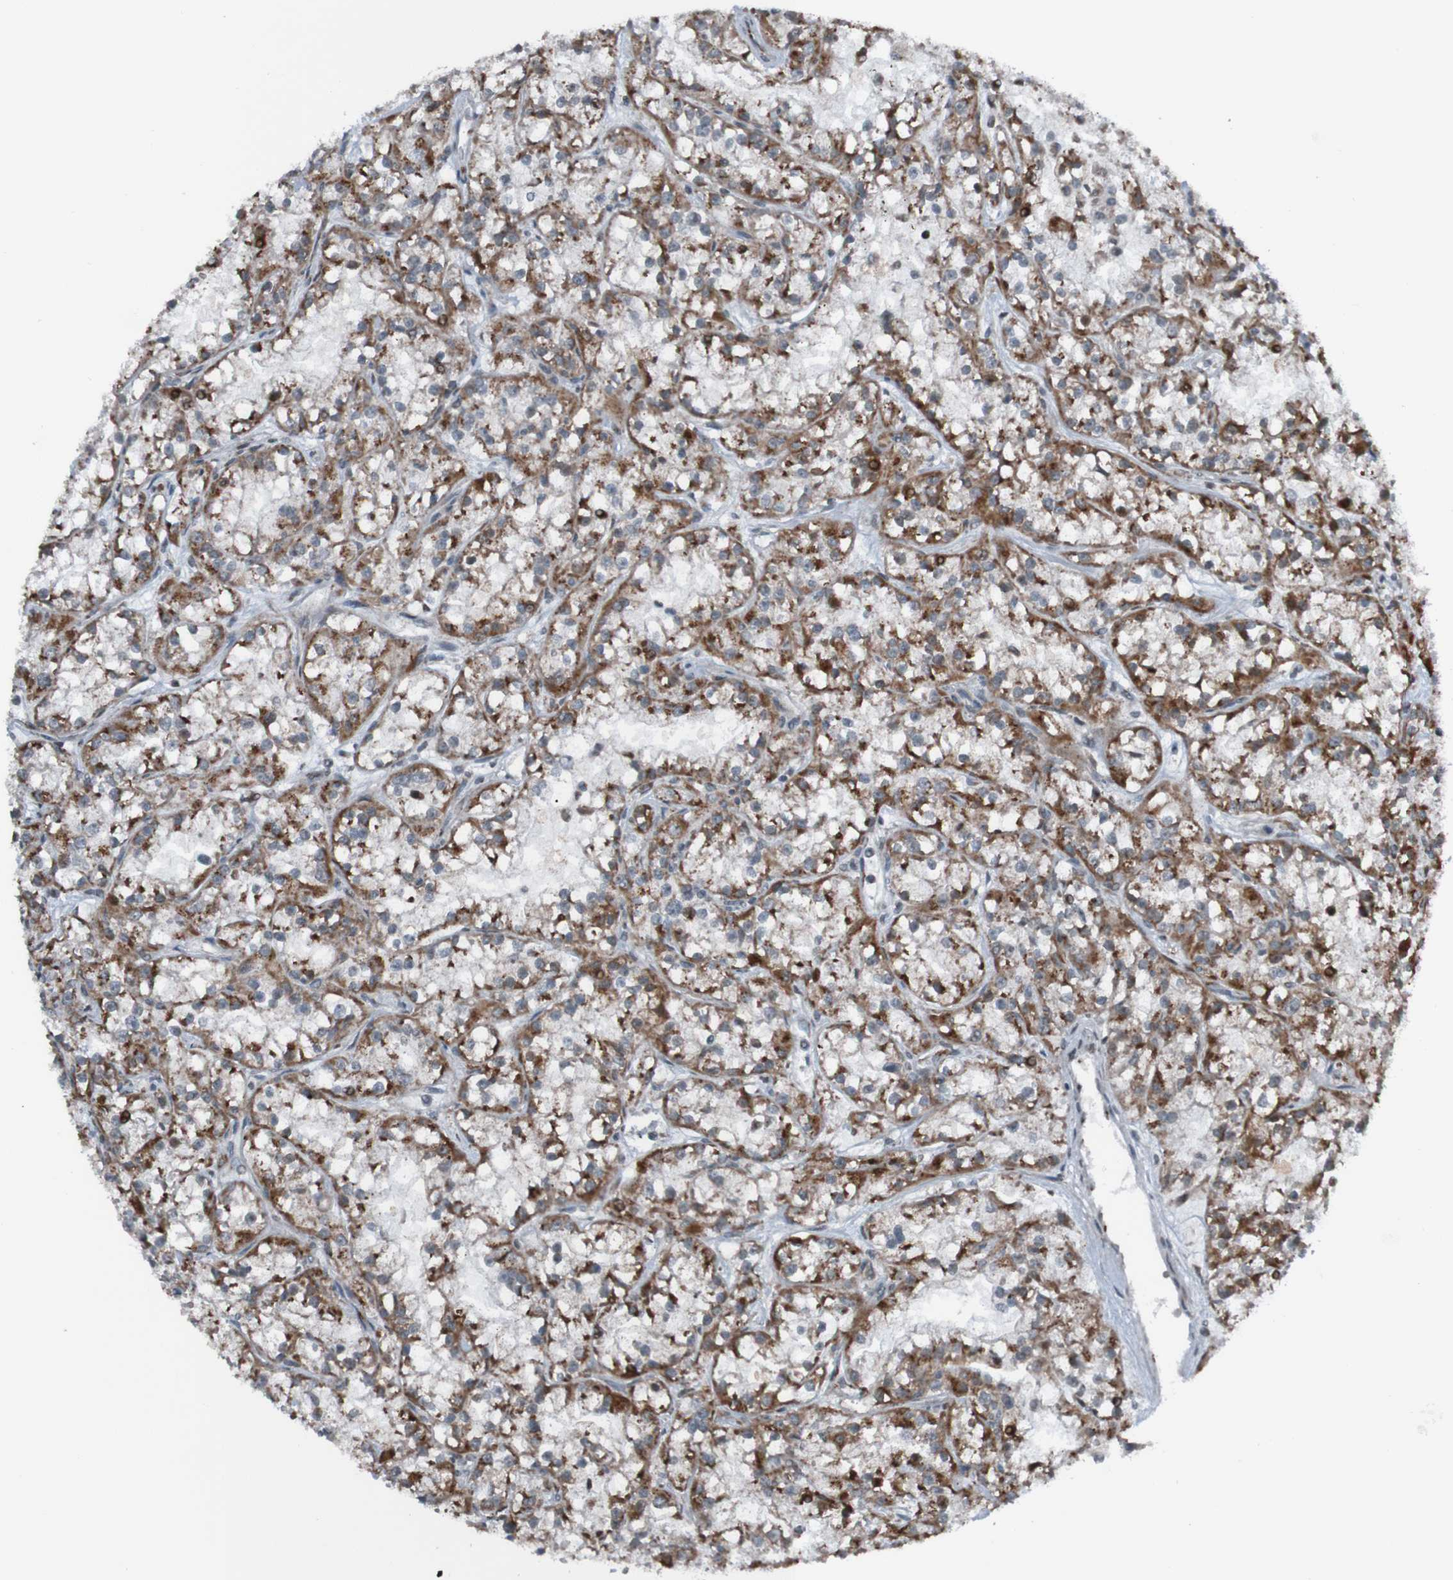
{"staining": {"intensity": "moderate", "quantity": ">75%", "location": "cytoplasmic/membranous"}, "tissue": "renal cancer", "cell_type": "Tumor cells", "image_type": "cancer", "snomed": [{"axis": "morphology", "description": "Adenocarcinoma, NOS"}, {"axis": "topography", "description": "Kidney"}], "caption": "Immunohistochemistry (IHC) of renal cancer (adenocarcinoma) shows medium levels of moderate cytoplasmic/membranous positivity in approximately >75% of tumor cells.", "gene": "UNG", "patient": {"sex": "female", "age": 52}}